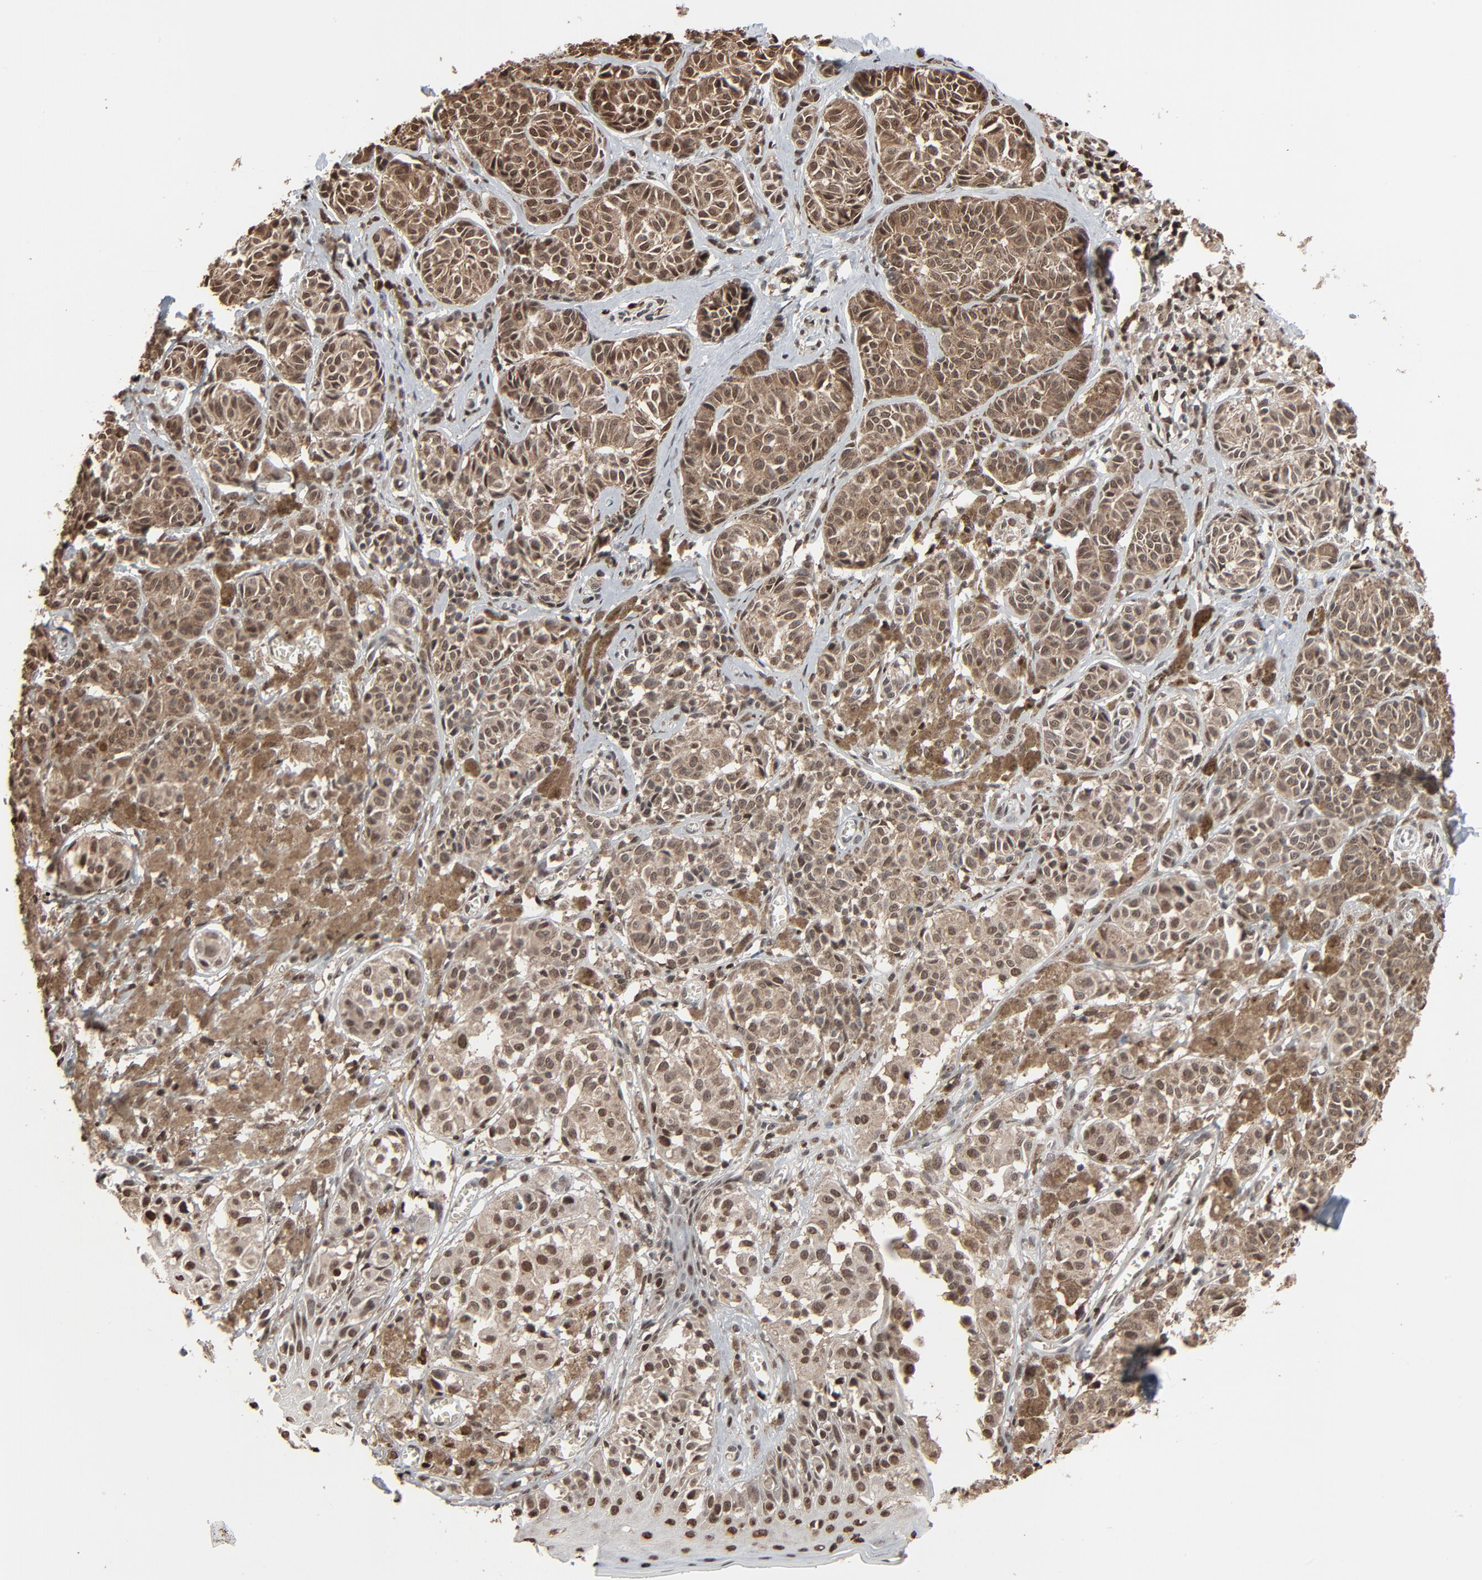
{"staining": {"intensity": "moderate", "quantity": ">75%", "location": "cytoplasmic/membranous,nuclear"}, "tissue": "melanoma", "cell_type": "Tumor cells", "image_type": "cancer", "snomed": [{"axis": "morphology", "description": "Malignant melanoma, NOS"}, {"axis": "topography", "description": "Skin"}], "caption": "High-power microscopy captured an IHC photomicrograph of melanoma, revealing moderate cytoplasmic/membranous and nuclear staining in about >75% of tumor cells.", "gene": "RPS6KA3", "patient": {"sex": "male", "age": 76}}